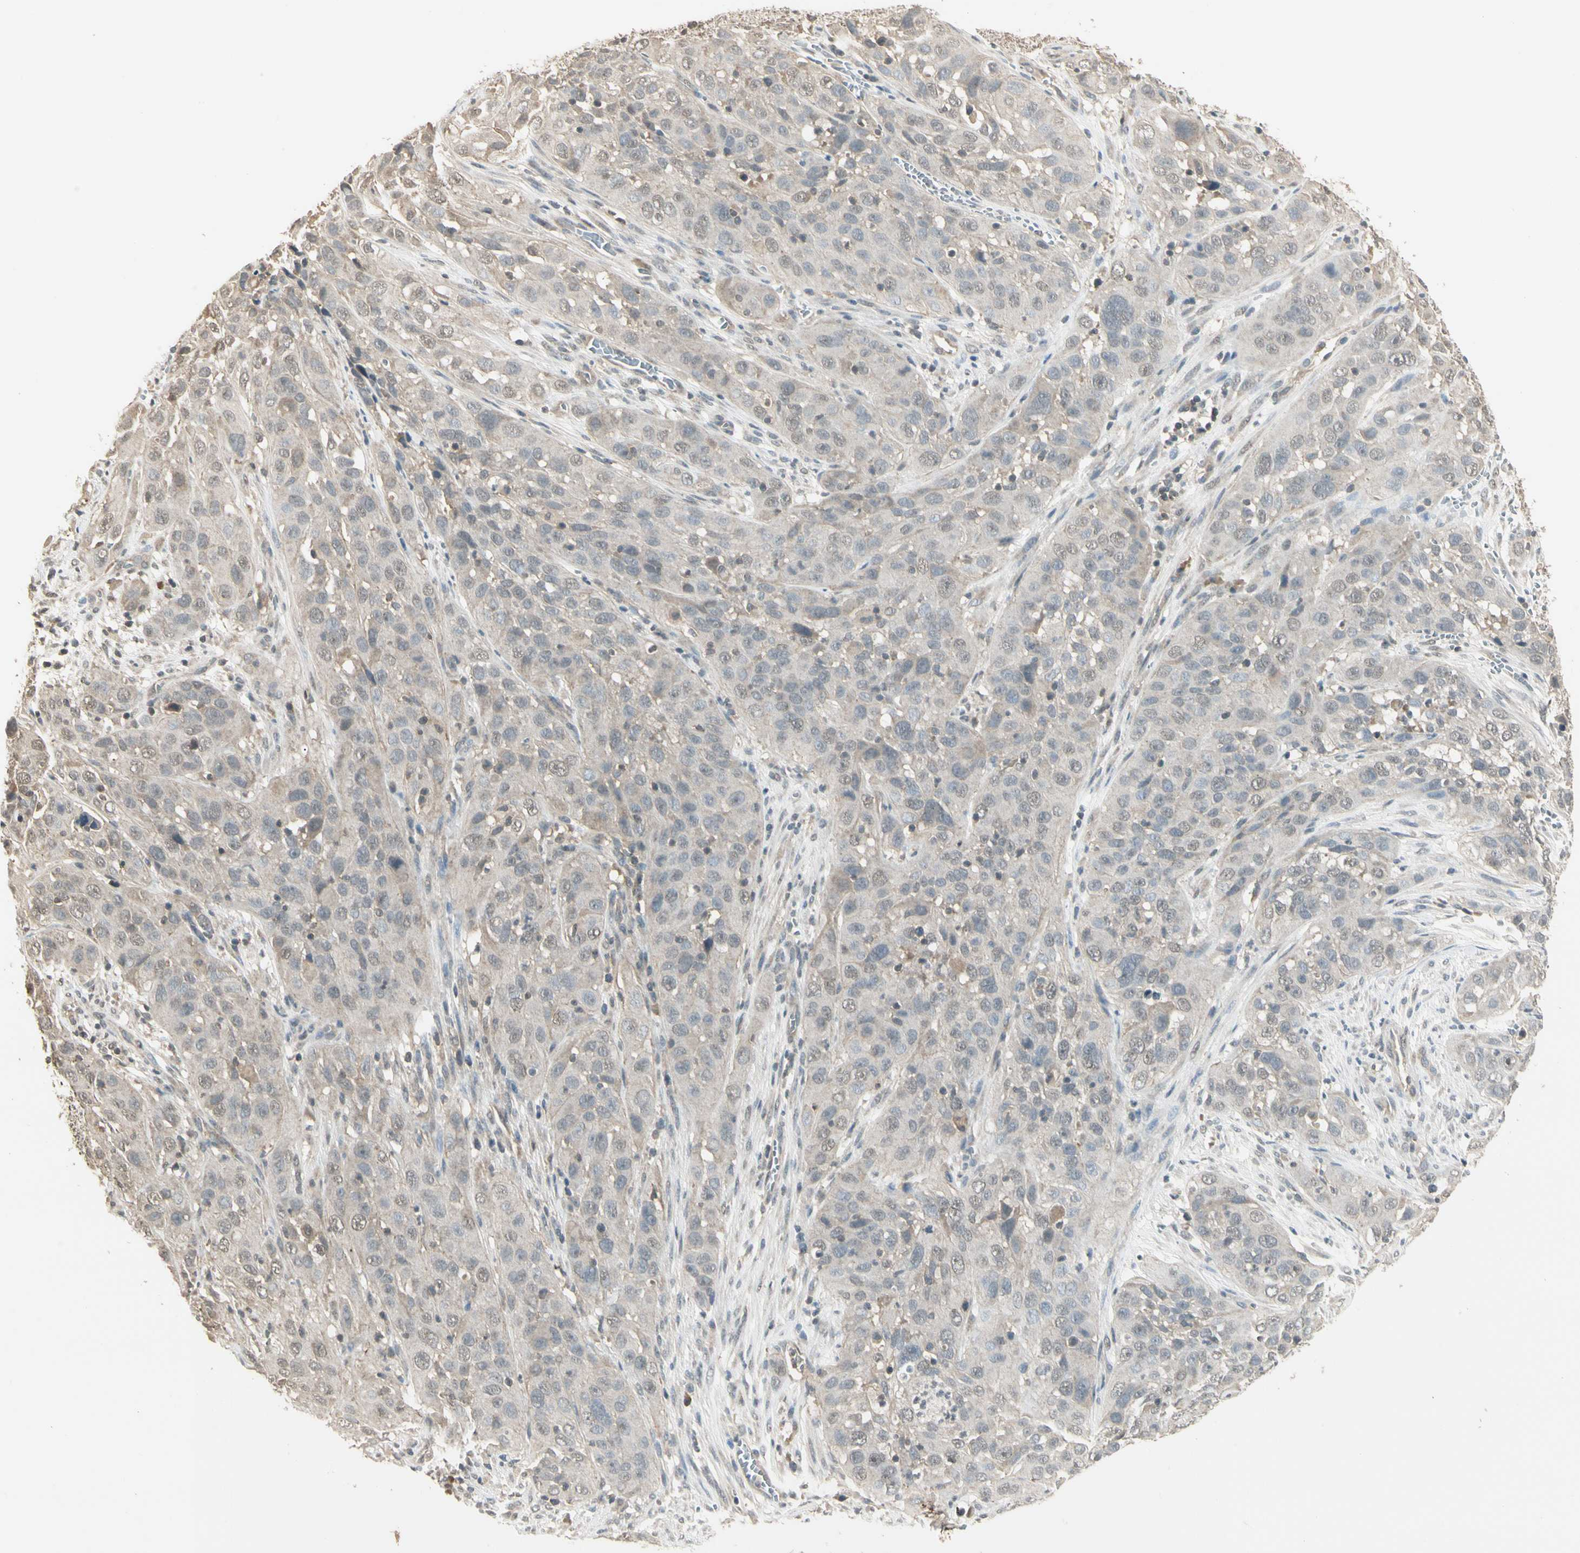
{"staining": {"intensity": "weak", "quantity": "25%-75%", "location": "cytoplasmic/membranous"}, "tissue": "cervical cancer", "cell_type": "Tumor cells", "image_type": "cancer", "snomed": [{"axis": "morphology", "description": "Squamous cell carcinoma, NOS"}, {"axis": "topography", "description": "Cervix"}], "caption": "IHC staining of squamous cell carcinoma (cervical), which demonstrates low levels of weak cytoplasmic/membranous expression in about 25%-75% of tumor cells indicating weak cytoplasmic/membranous protein positivity. The staining was performed using DAB (brown) for protein detection and nuclei were counterstained in hematoxylin (blue).", "gene": "SGCA", "patient": {"sex": "female", "age": 32}}